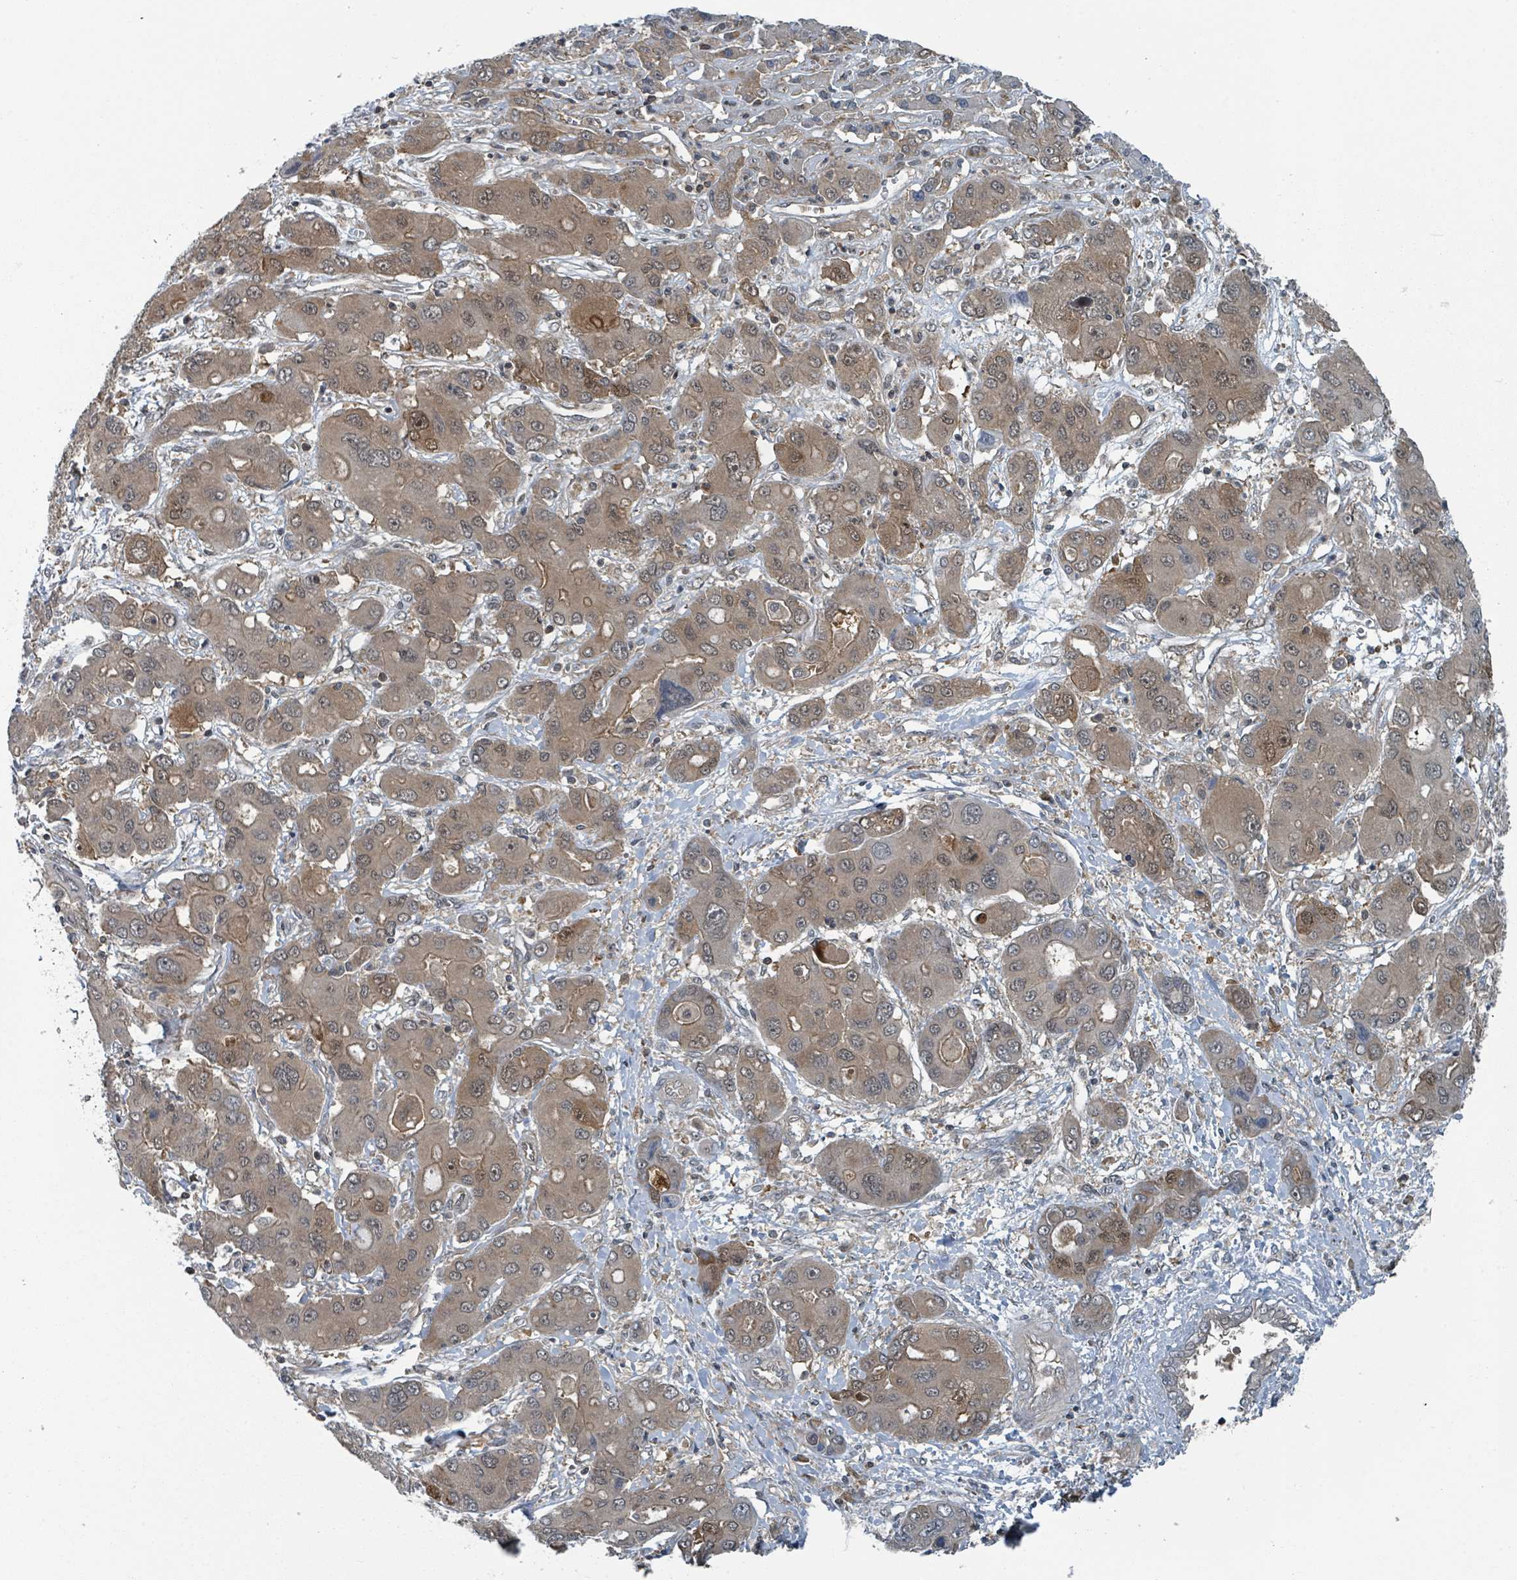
{"staining": {"intensity": "moderate", "quantity": "25%-75%", "location": "cytoplasmic/membranous,nuclear"}, "tissue": "liver cancer", "cell_type": "Tumor cells", "image_type": "cancer", "snomed": [{"axis": "morphology", "description": "Cholangiocarcinoma"}, {"axis": "topography", "description": "Liver"}], "caption": "Immunohistochemical staining of liver cholangiocarcinoma exhibits moderate cytoplasmic/membranous and nuclear protein staining in approximately 25%-75% of tumor cells.", "gene": "GOLGA7", "patient": {"sex": "male", "age": 67}}